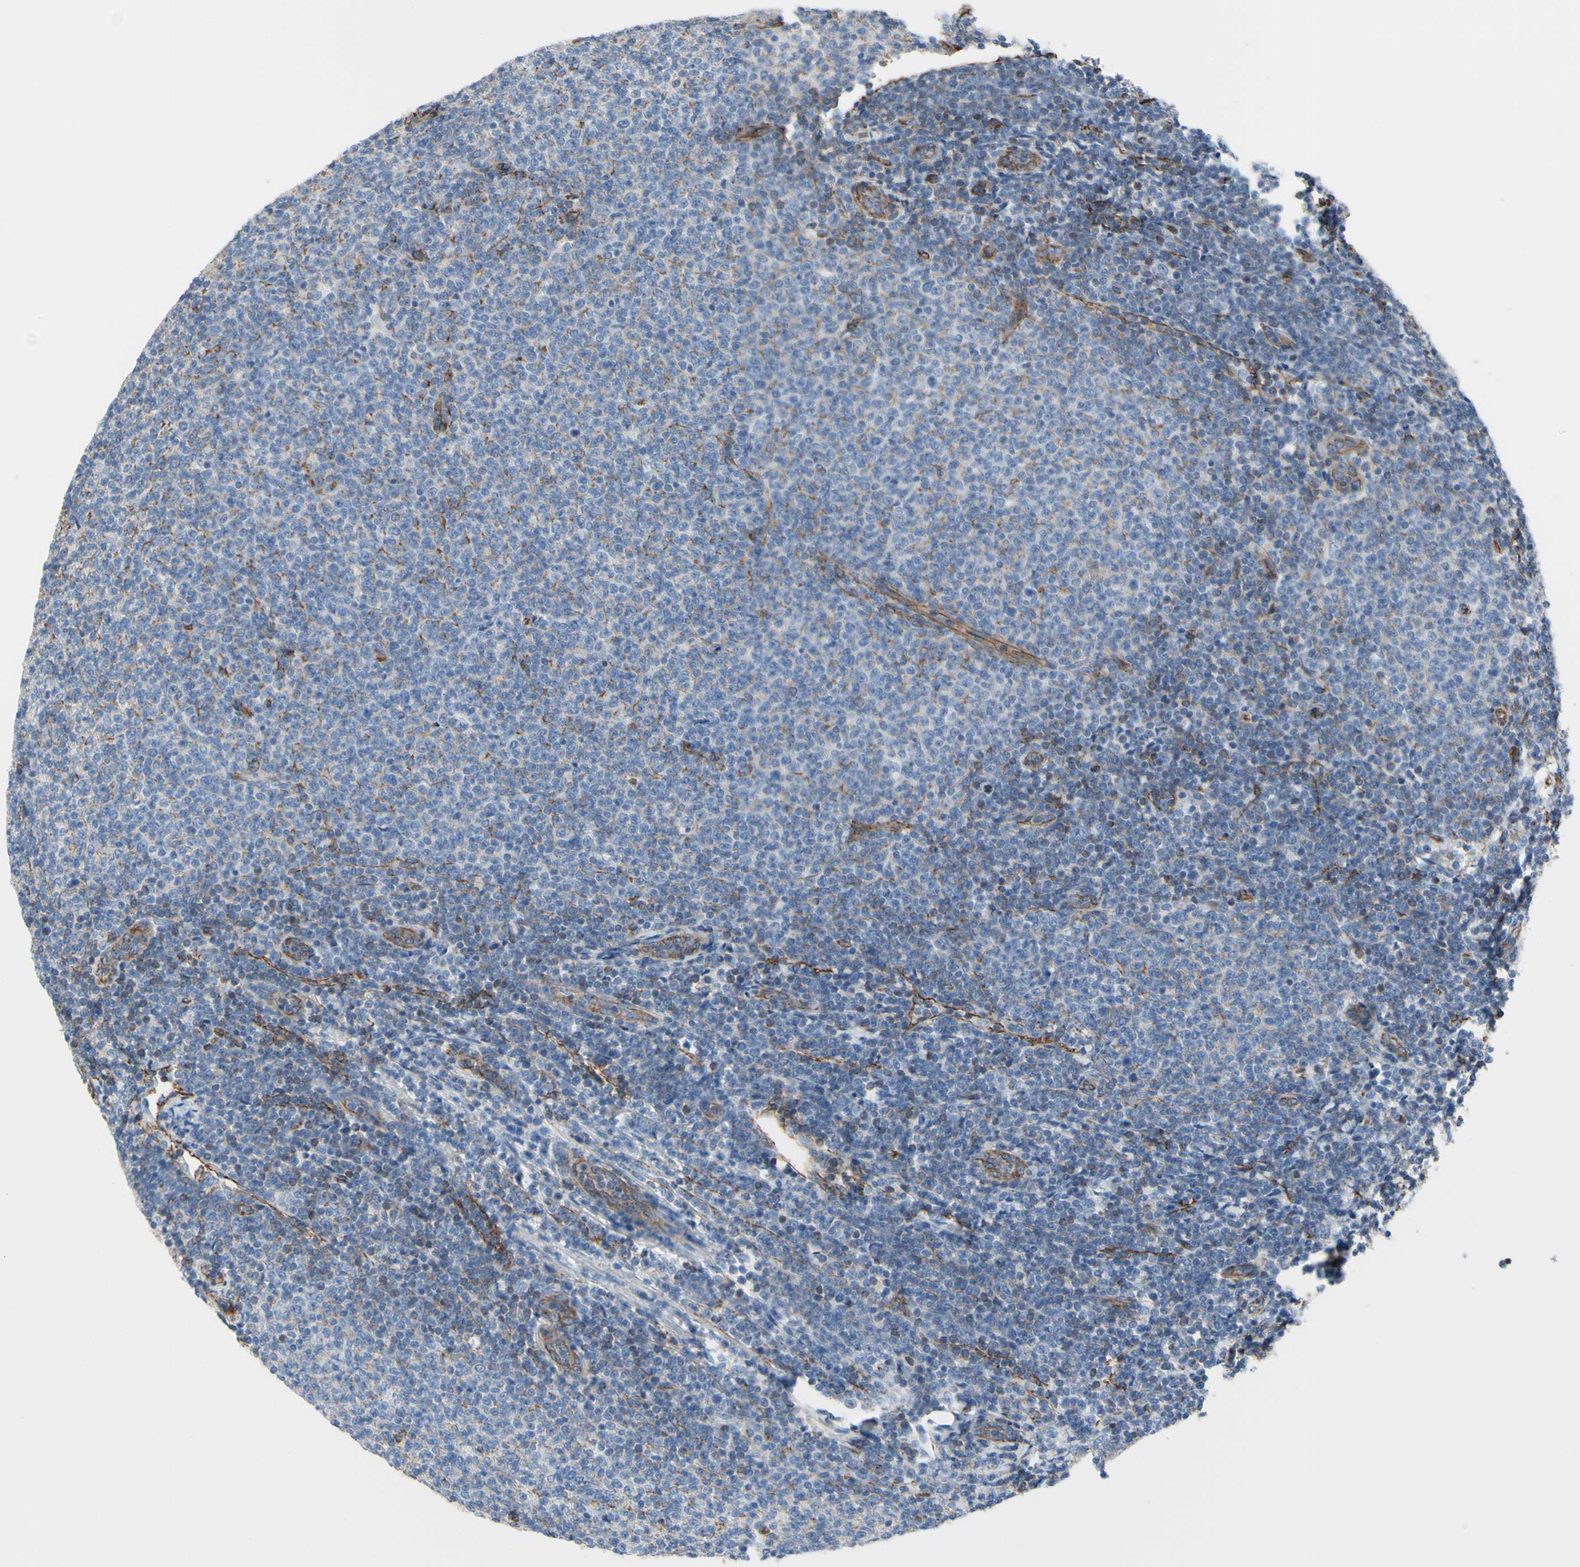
{"staining": {"intensity": "weak", "quantity": ">75%", "location": "cytoplasmic/membranous"}, "tissue": "lymphoma", "cell_type": "Tumor cells", "image_type": "cancer", "snomed": [{"axis": "morphology", "description": "Malignant lymphoma, non-Hodgkin's type, Low grade"}, {"axis": "topography", "description": "Lymph node"}], "caption": "A histopathology image showing weak cytoplasmic/membranous staining in about >75% of tumor cells in low-grade malignant lymphoma, non-Hodgkin's type, as visualized by brown immunohistochemical staining.", "gene": "TPBG", "patient": {"sex": "male", "age": 66}}